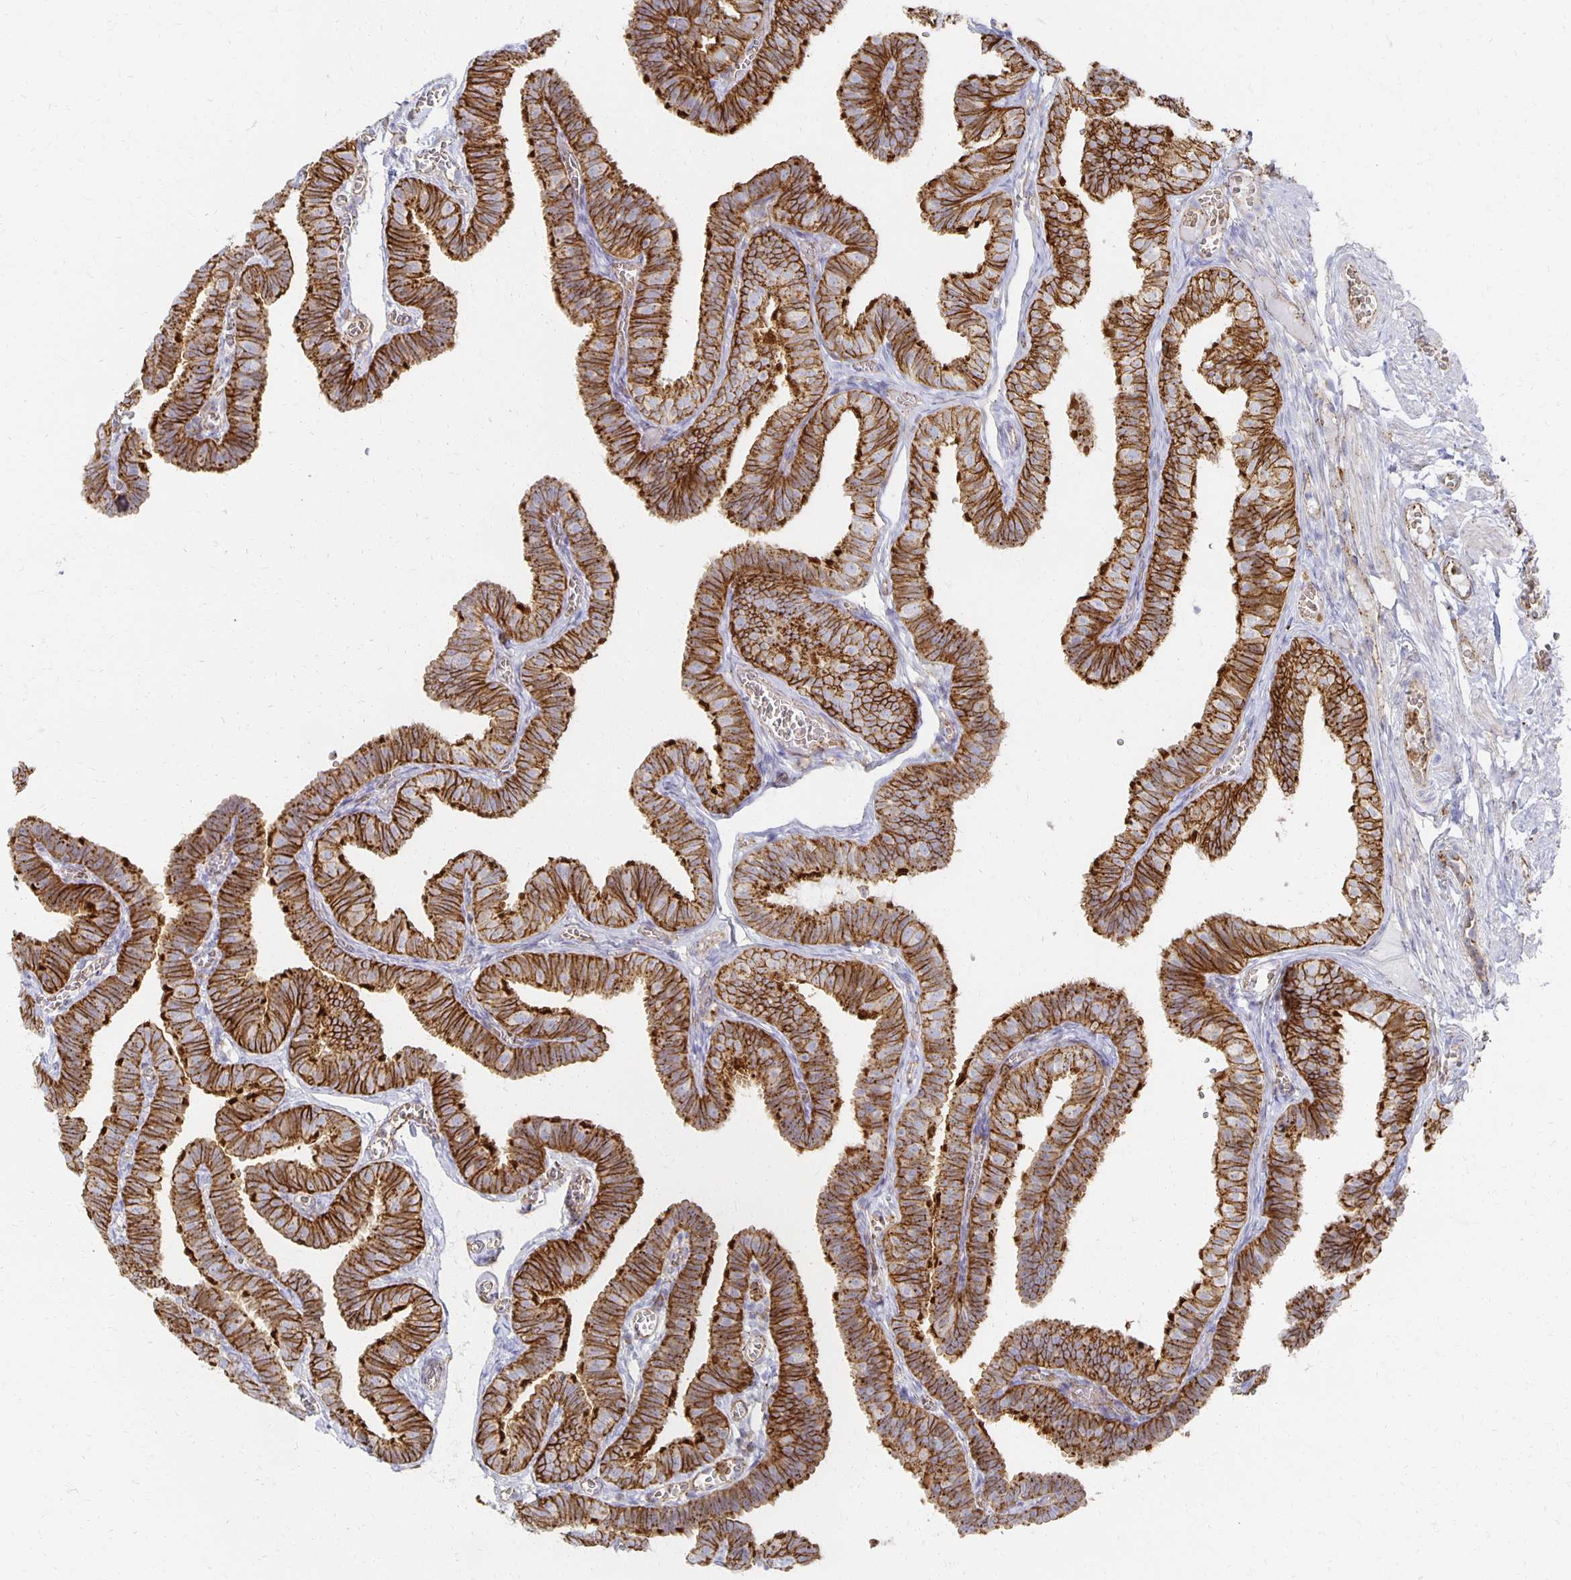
{"staining": {"intensity": "strong", "quantity": ">75%", "location": "cytoplasmic/membranous"}, "tissue": "fallopian tube", "cell_type": "Glandular cells", "image_type": "normal", "snomed": [{"axis": "morphology", "description": "Normal tissue, NOS"}, {"axis": "topography", "description": "Fallopian tube"}], "caption": "Normal fallopian tube displays strong cytoplasmic/membranous staining in about >75% of glandular cells, visualized by immunohistochemistry. (Brightfield microscopy of DAB IHC at high magnification).", "gene": "TAAR1", "patient": {"sex": "female", "age": 25}}